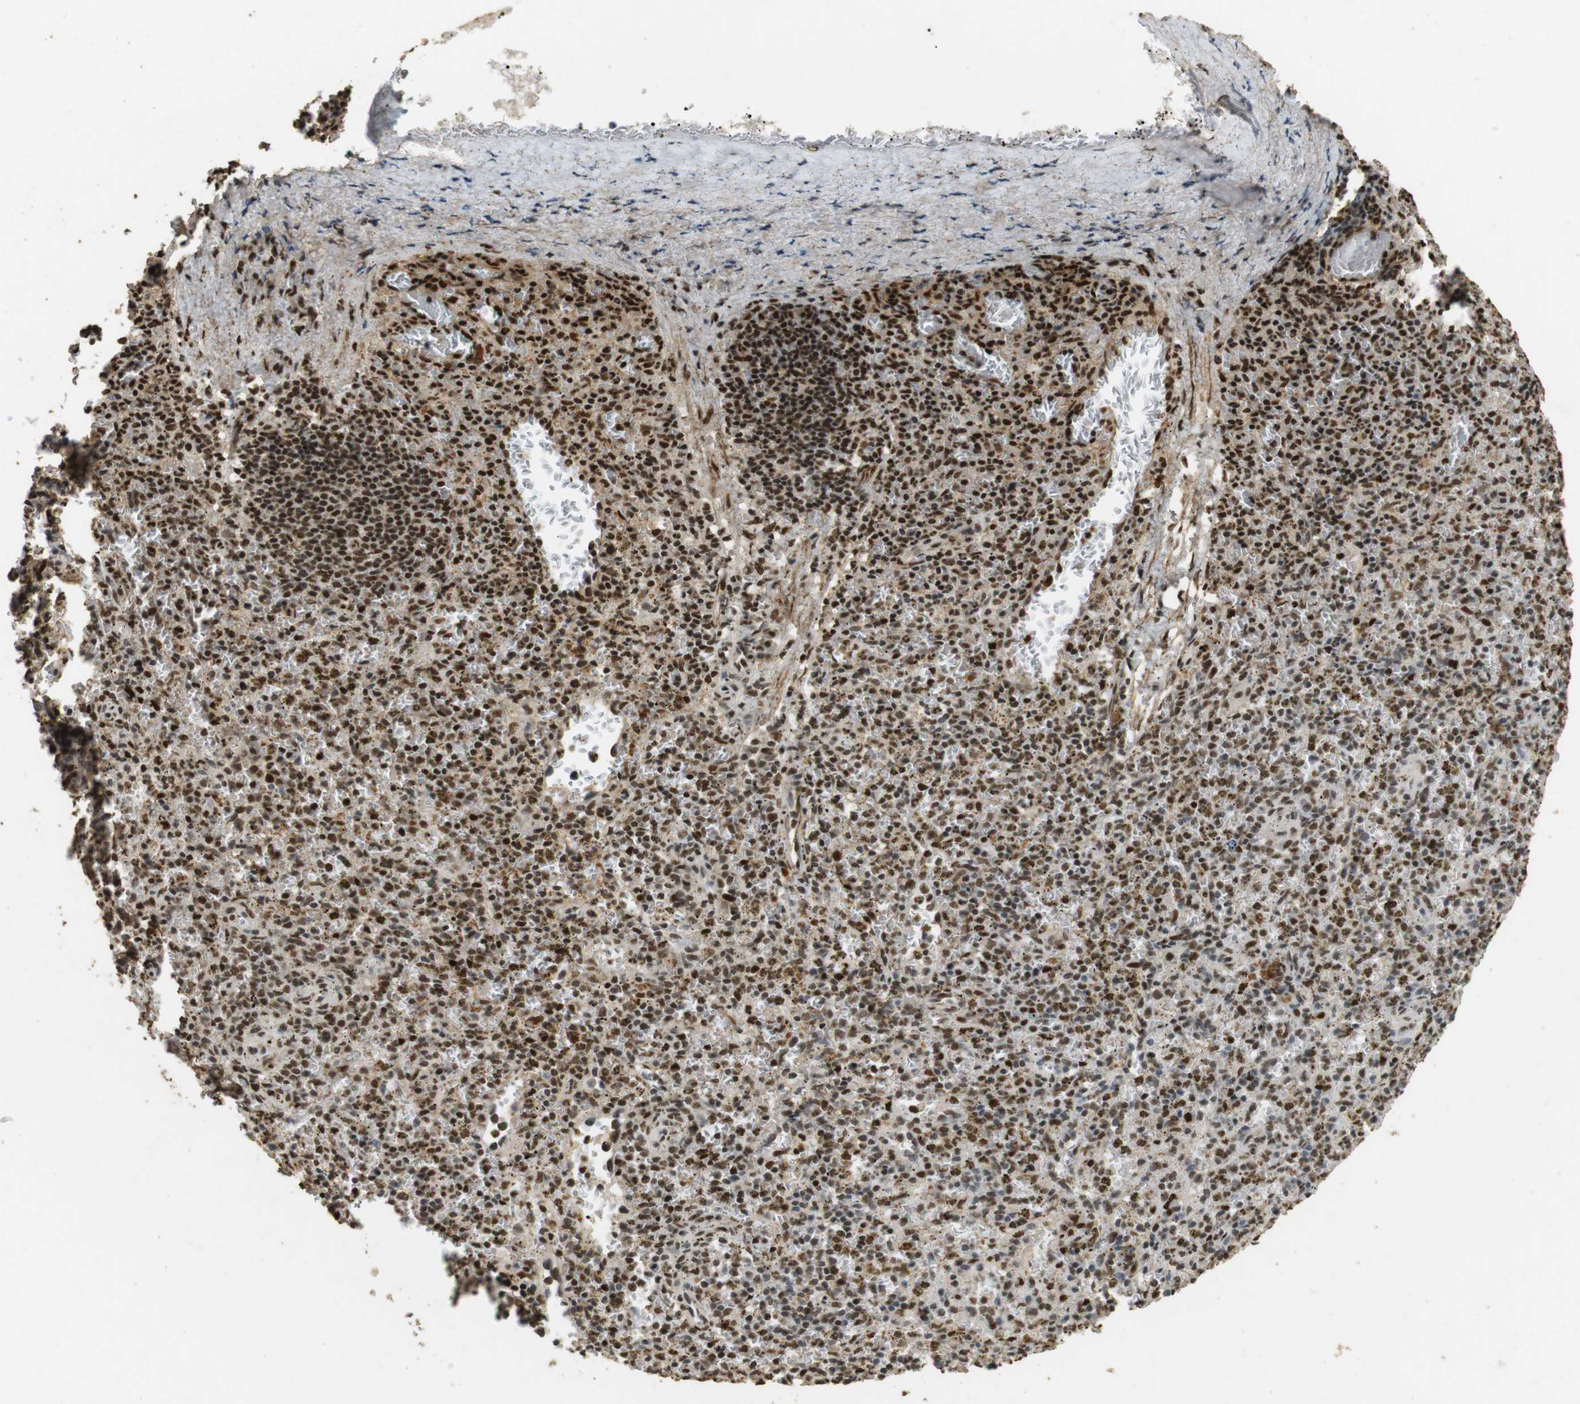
{"staining": {"intensity": "strong", "quantity": ">75%", "location": "nuclear"}, "tissue": "spleen", "cell_type": "Cells in red pulp", "image_type": "normal", "snomed": [{"axis": "morphology", "description": "Normal tissue, NOS"}, {"axis": "topography", "description": "Spleen"}], "caption": "Brown immunohistochemical staining in benign spleen demonstrates strong nuclear positivity in about >75% of cells in red pulp.", "gene": "GATA4", "patient": {"sex": "male", "age": 72}}